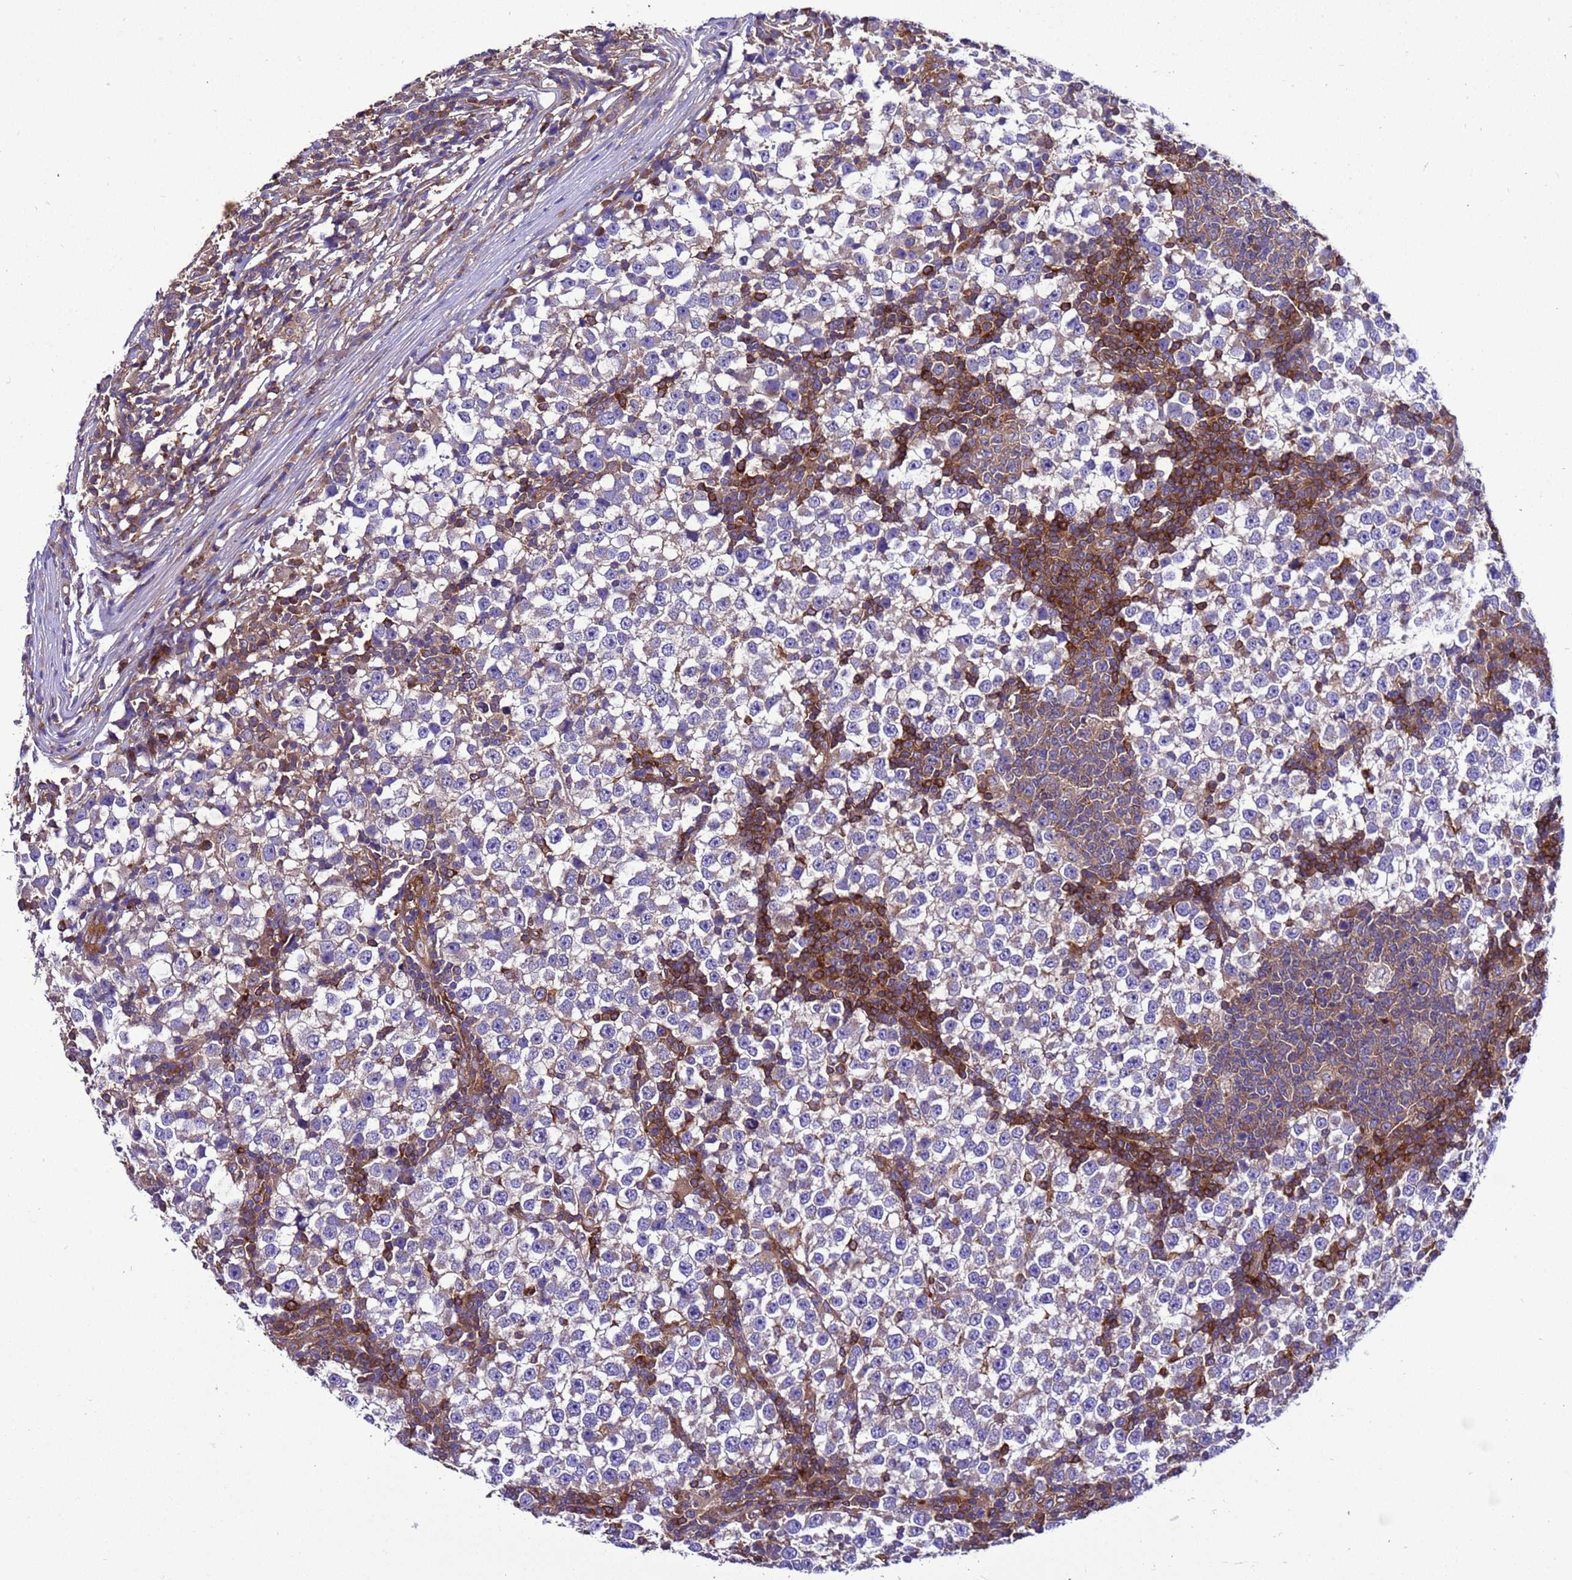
{"staining": {"intensity": "negative", "quantity": "none", "location": "none"}, "tissue": "testis cancer", "cell_type": "Tumor cells", "image_type": "cancer", "snomed": [{"axis": "morphology", "description": "Seminoma, NOS"}, {"axis": "topography", "description": "Testis"}], "caption": "Immunohistochemistry histopathology image of neoplastic tissue: human testis seminoma stained with DAB reveals no significant protein positivity in tumor cells.", "gene": "RABEP2", "patient": {"sex": "male", "age": 65}}